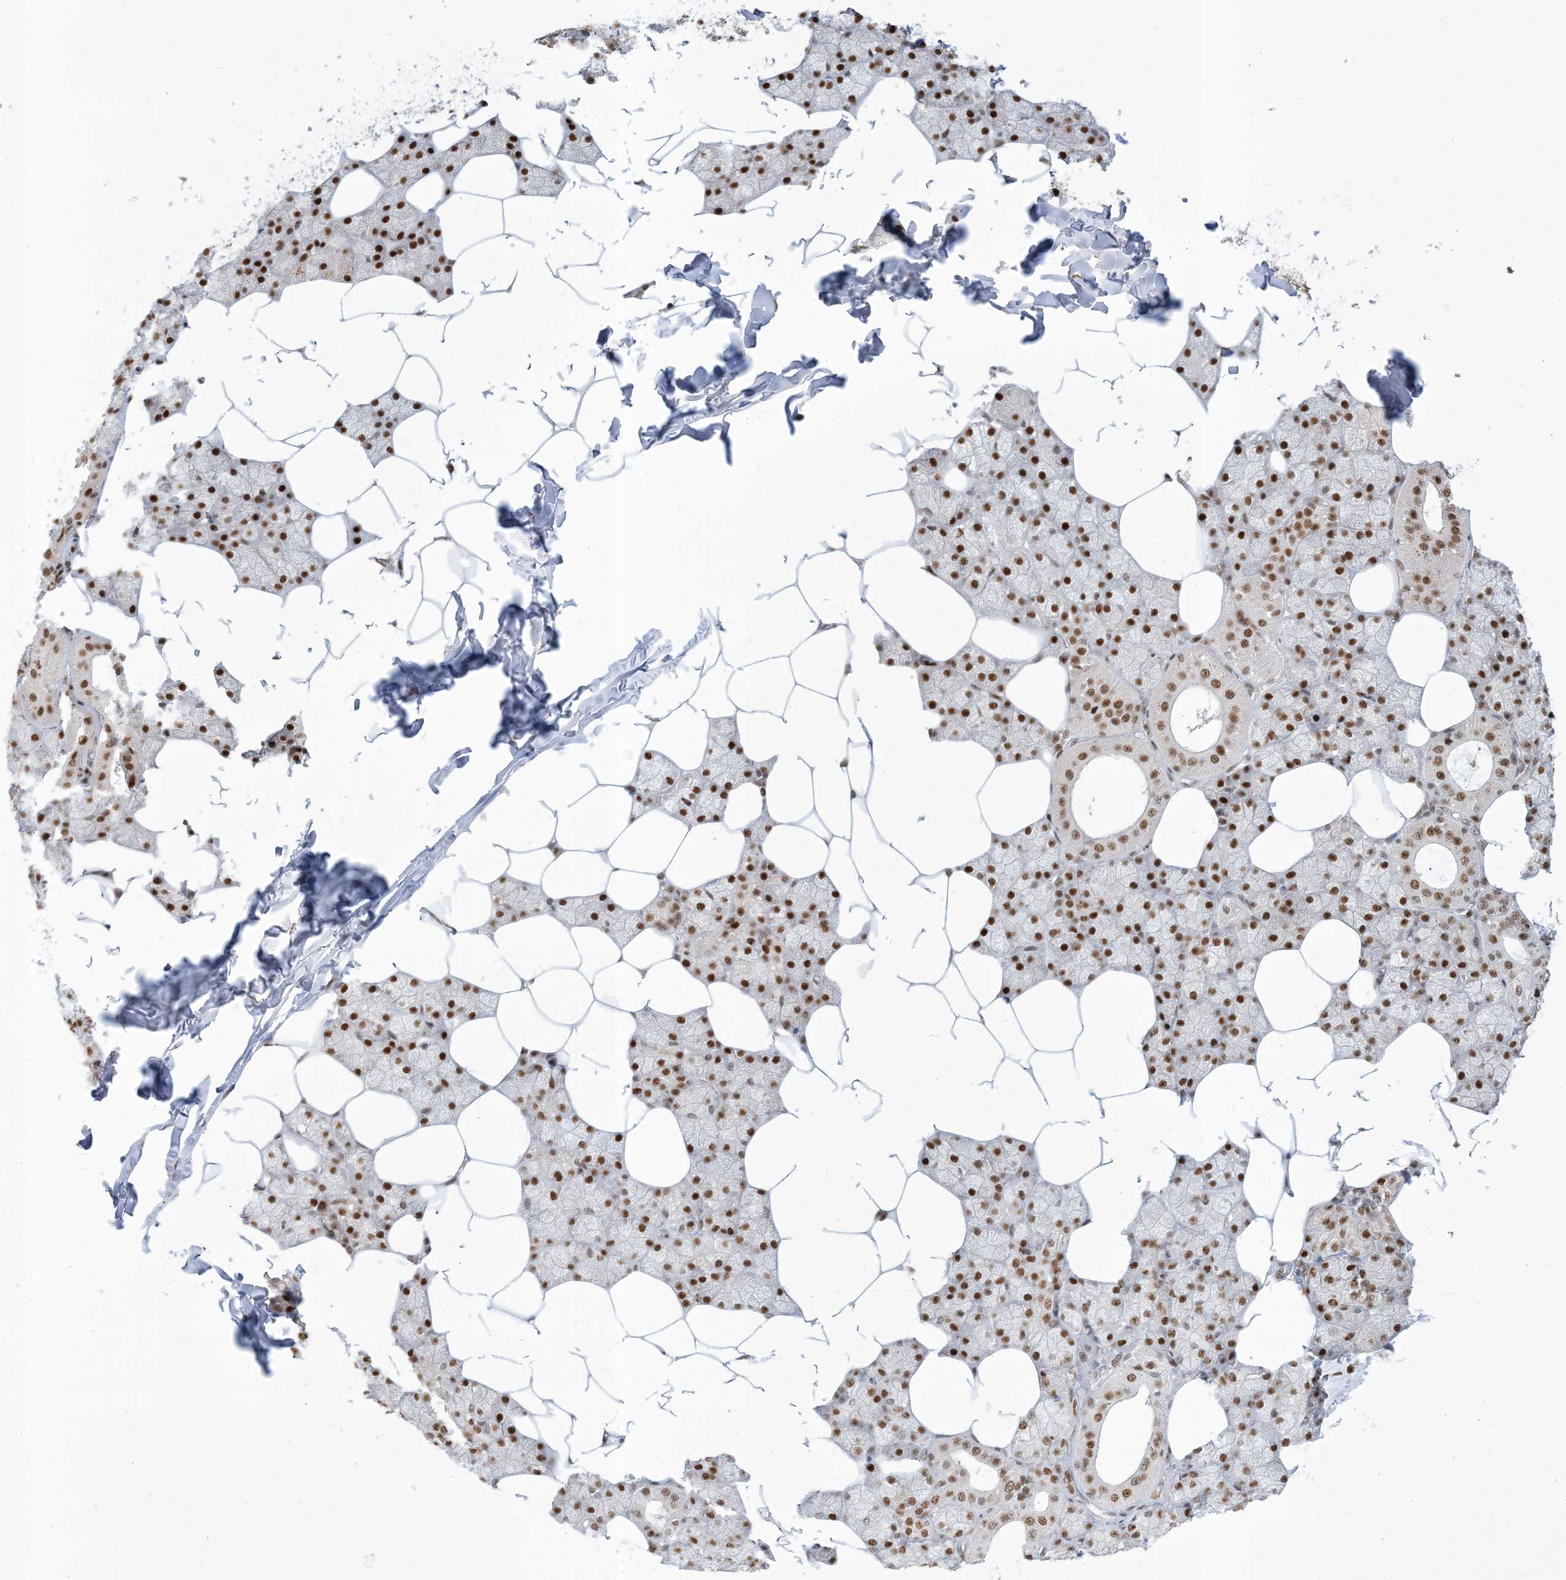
{"staining": {"intensity": "strong", "quantity": ">75%", "location": "nuclear"}, "tissue": "salivary gland", "cell_type": "Glandular cells", "image_type": "normal", "snomed": [{"axis": "morphology", "description": "Normal tissue, NOS"}, {"axis": "topography", "description": "Salivary gland"}], "caption": "About >75% of glandular cells in benign human salivary gland demonstrate strong nuclear protein positivity as visualized by brown immunohistochemical staining.", "gene": "PPIL2", "patient": {"sex": "male", "age": 62}}